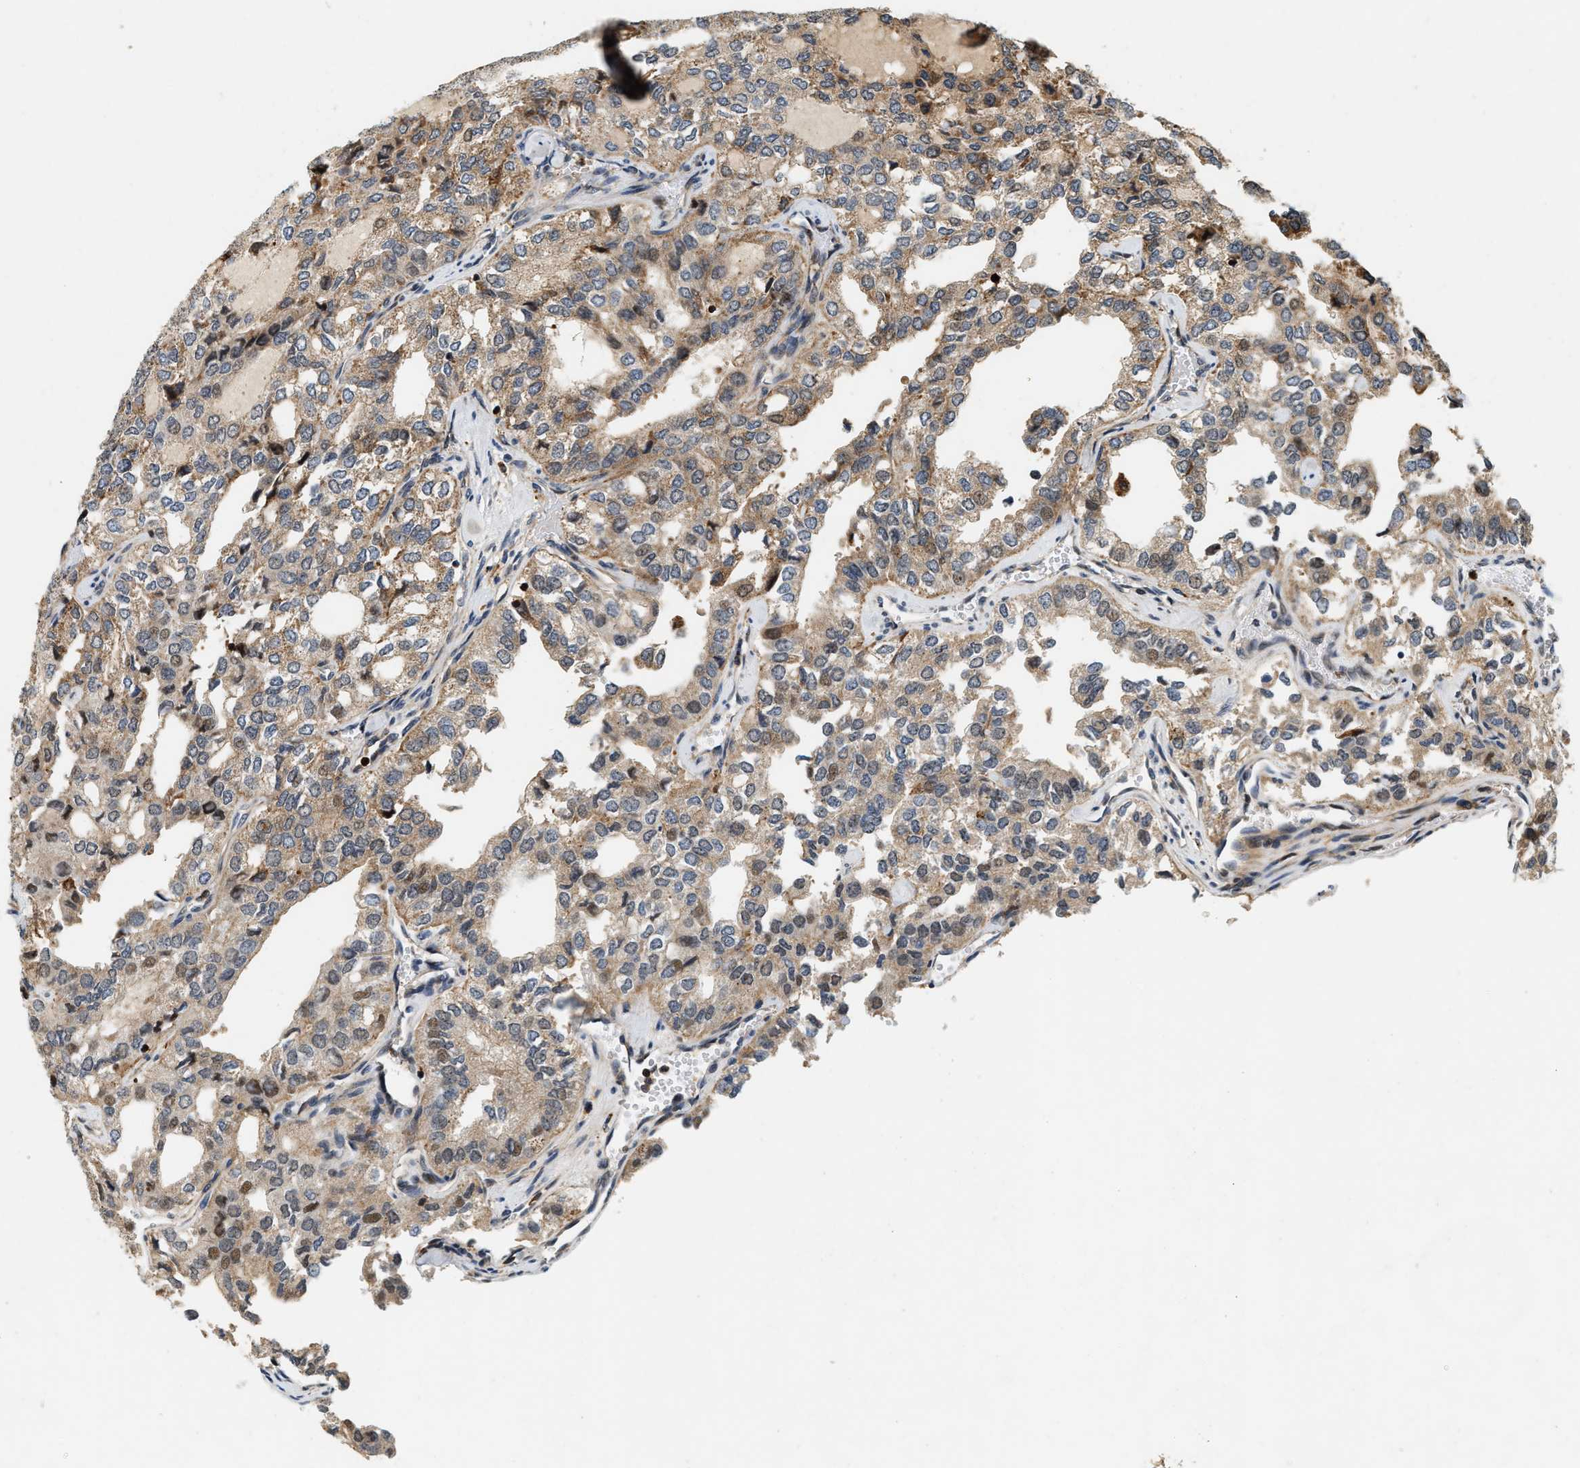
{"staining": {"intensity": "moderate", "quantity": ">75%", "location": "cytoplasmic/membranous"}, "tissue": "thyroid cancer", "cell_type": "Tumor cells", "image_type": "cancer", "snomed": [{"axis": "morphology", "description": "Follicular adenoma carcinoma, NOS"}, {"axis": "topography", "description": "Thyroid gland"}], "caption": "Human thyroid follicular adenoma carcinoma stained with a protein marker displays moderate staining in tumor cells.", "gene": "SAMD9", "patient": {"sex": "male", "age": 75}}